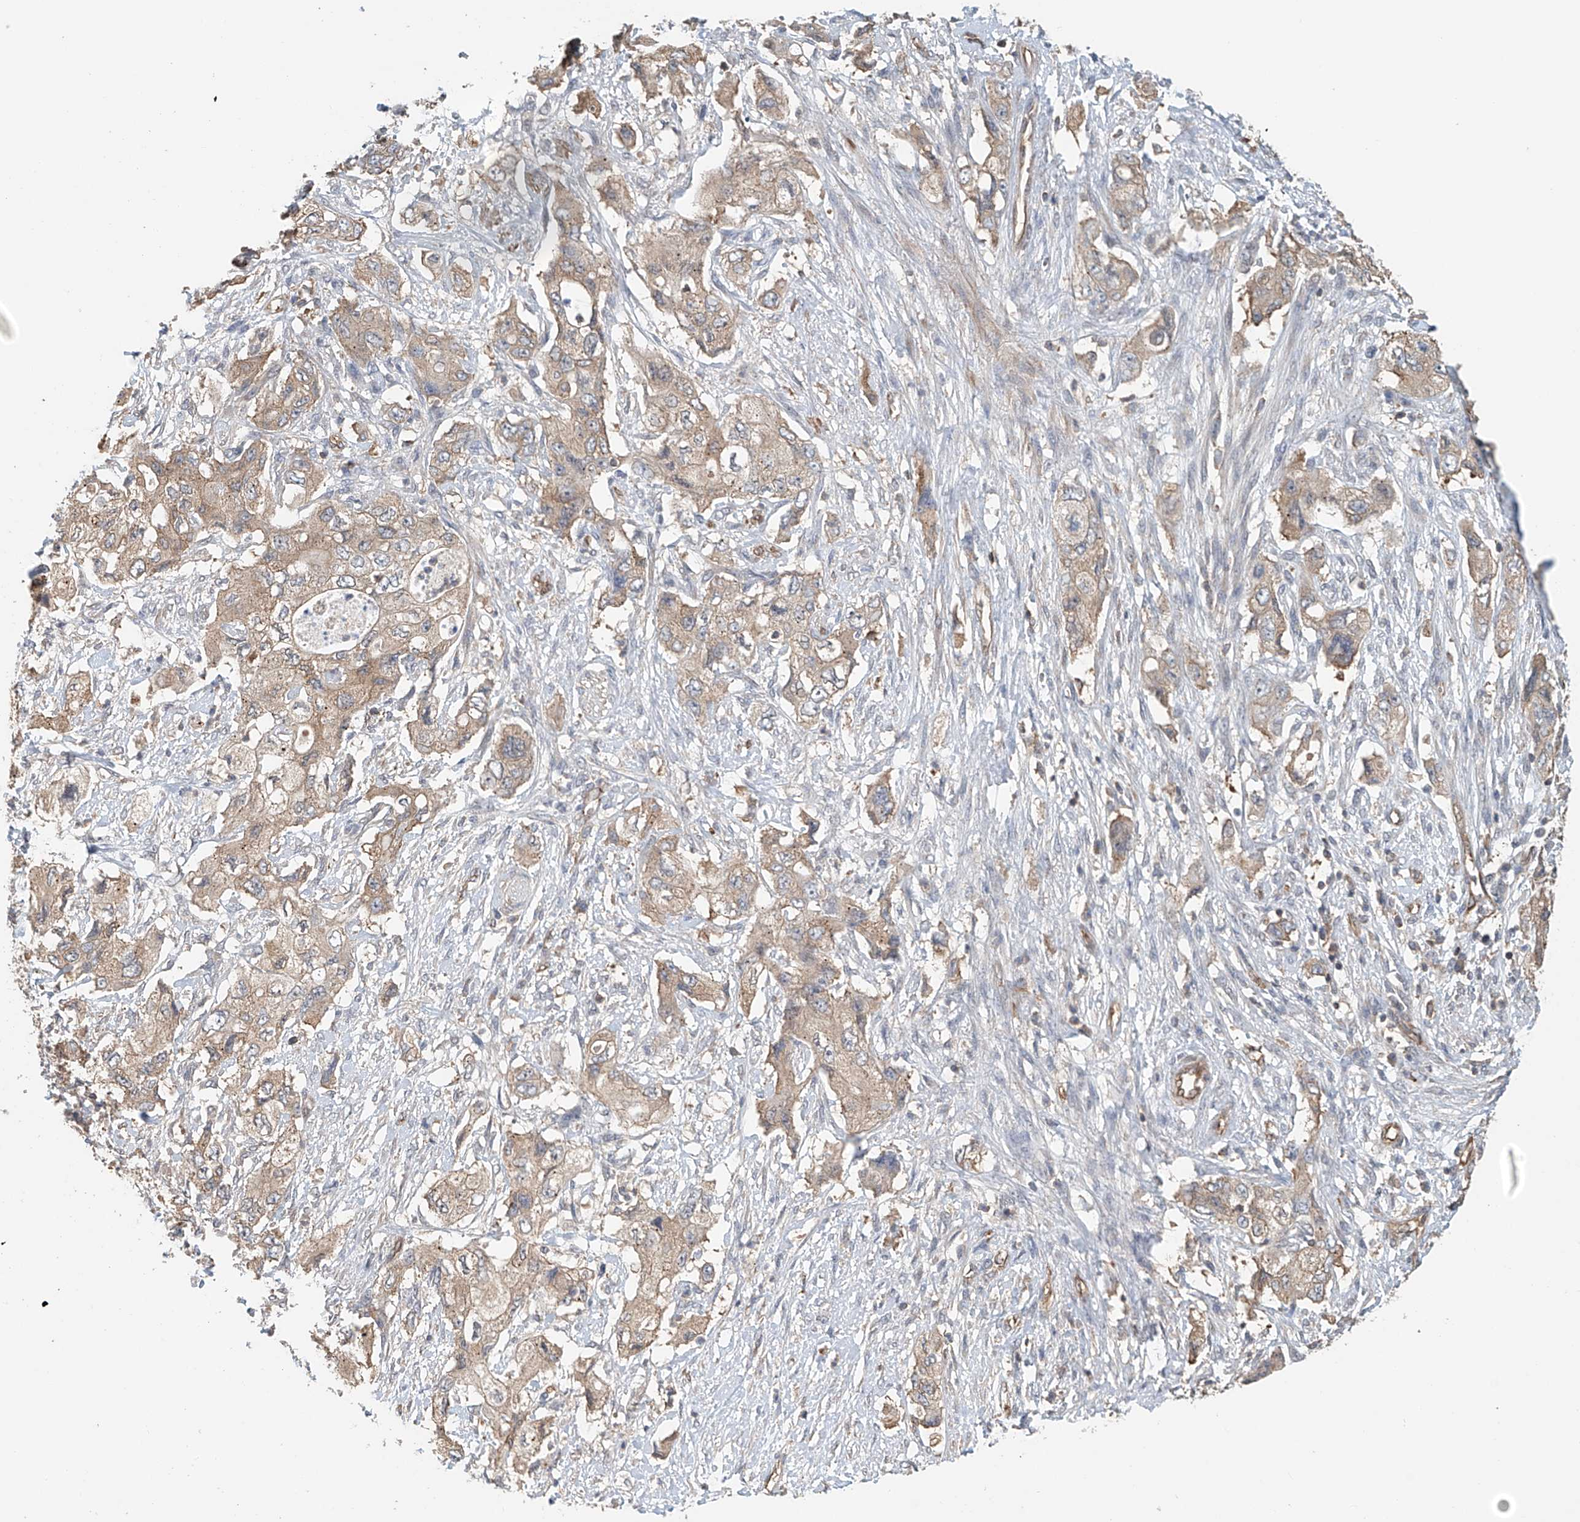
{"staining": {"intensity": "weak", "quantity": ">75%", "location": "cytoplasmic/membranous"}, "tissue": "pancreatic cancer", "cell_type": "Tumor cells", "image_type": "cancer", "snomed": [{"axis": "morphology", "description": "Adenocarcinoma, NOS"}, {"axis": "topography", "description": "Pancreas"}], "caption": "DAB immunohistochemical staining of human pancreatic adenocarcinoma reveals weak cytoplasmic/membranous protein expression in approximately >75% of tumor cells.", "gene": "FRYL", "patient": {"sex": "female", "age": 73}}